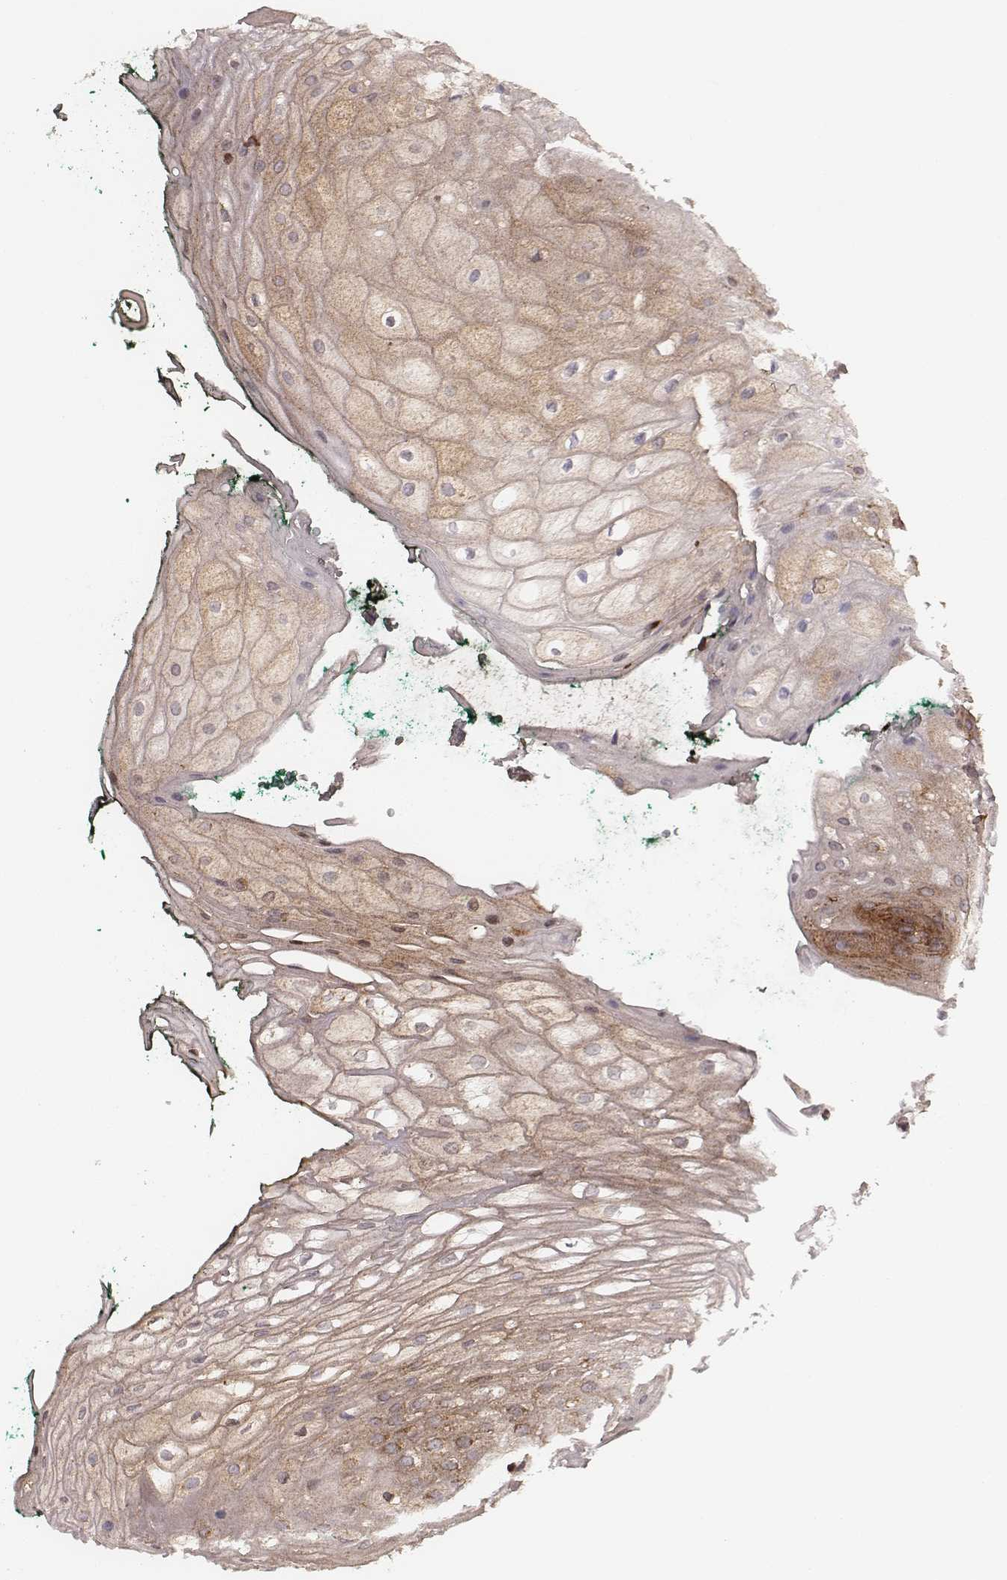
{"staining": {"intensity": "strong", "quantity": "<25%", "location": "cytoplasmic/membranous"}, "tissue": "oral mucosa", "cell_type": "Squamous epithelial cells", "image_type": "normal", "snomed": [{"axis": "morphology", "description": "Normal tissue, NOS"}, {"axis": "topography", "description": "Oral tissue"}, {"axis": "topography", "description": "Head-Neck"}], "caption": "The image exhibits a brown stain indicating the presence of a protein in the cytoplasmic/membranous of squamous epithelial cells in oral mucosa. Using DAB (brown) and hematoxylin (blue) stains, captured at high magnification using brightfield microscopy.", "gene": "VPS26A", "patient": {"sex": "female", "age": 68}}